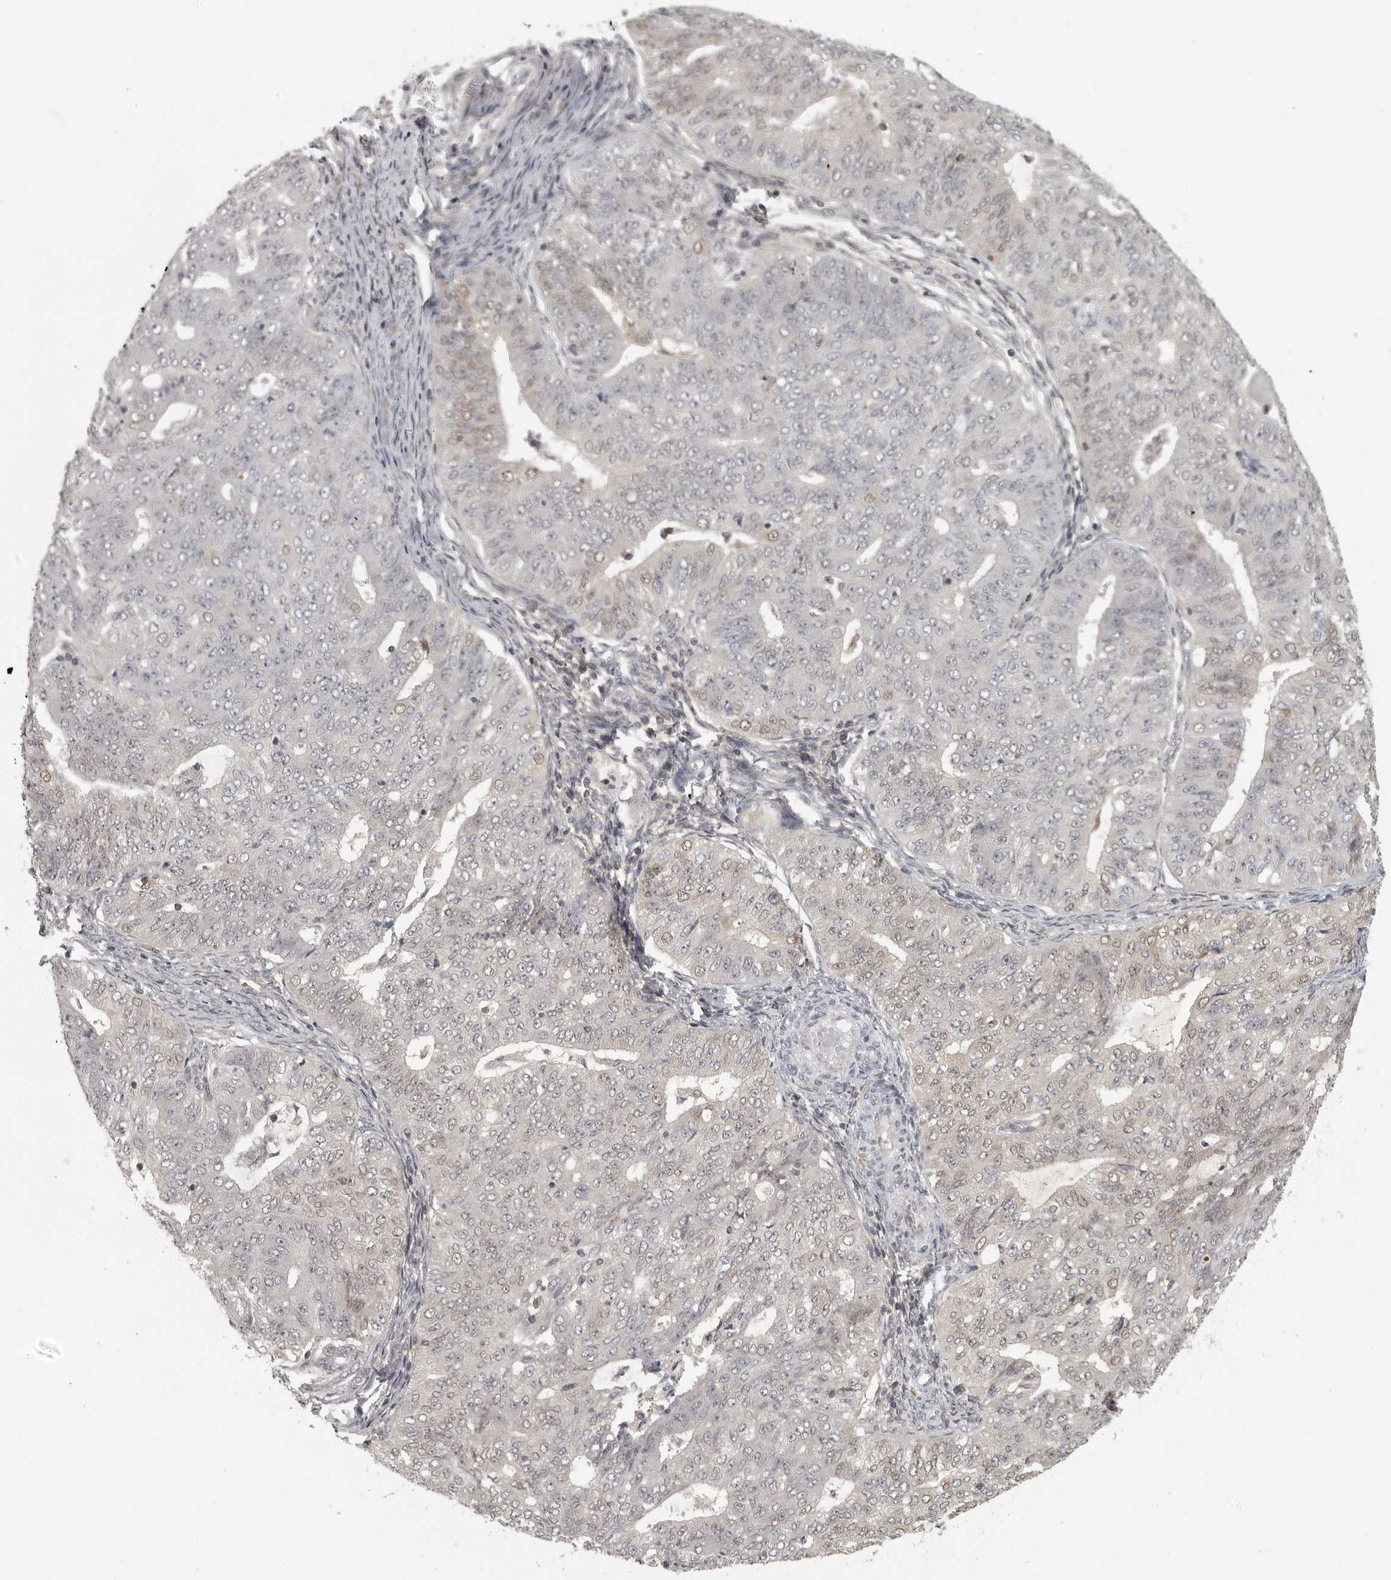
{"staining": {"intensity": "weak", "quantity": "<25%", "location": "nuclear"}, "tissue": "endometrial cancer", "cell_type": "Tumor cells", "image_type": "cancer", "snomed": [{"axis": "morphology", "description": "Adenocarcinoma, NOS"}, {"axis": "topography", "description": "Endometrium"}], "caption": "Photomicrograph shows no protein expression in tumor cells of endometrial cancer tissue.", "gene": "UROD", "patient": {"sex": "female", "age": 32}}